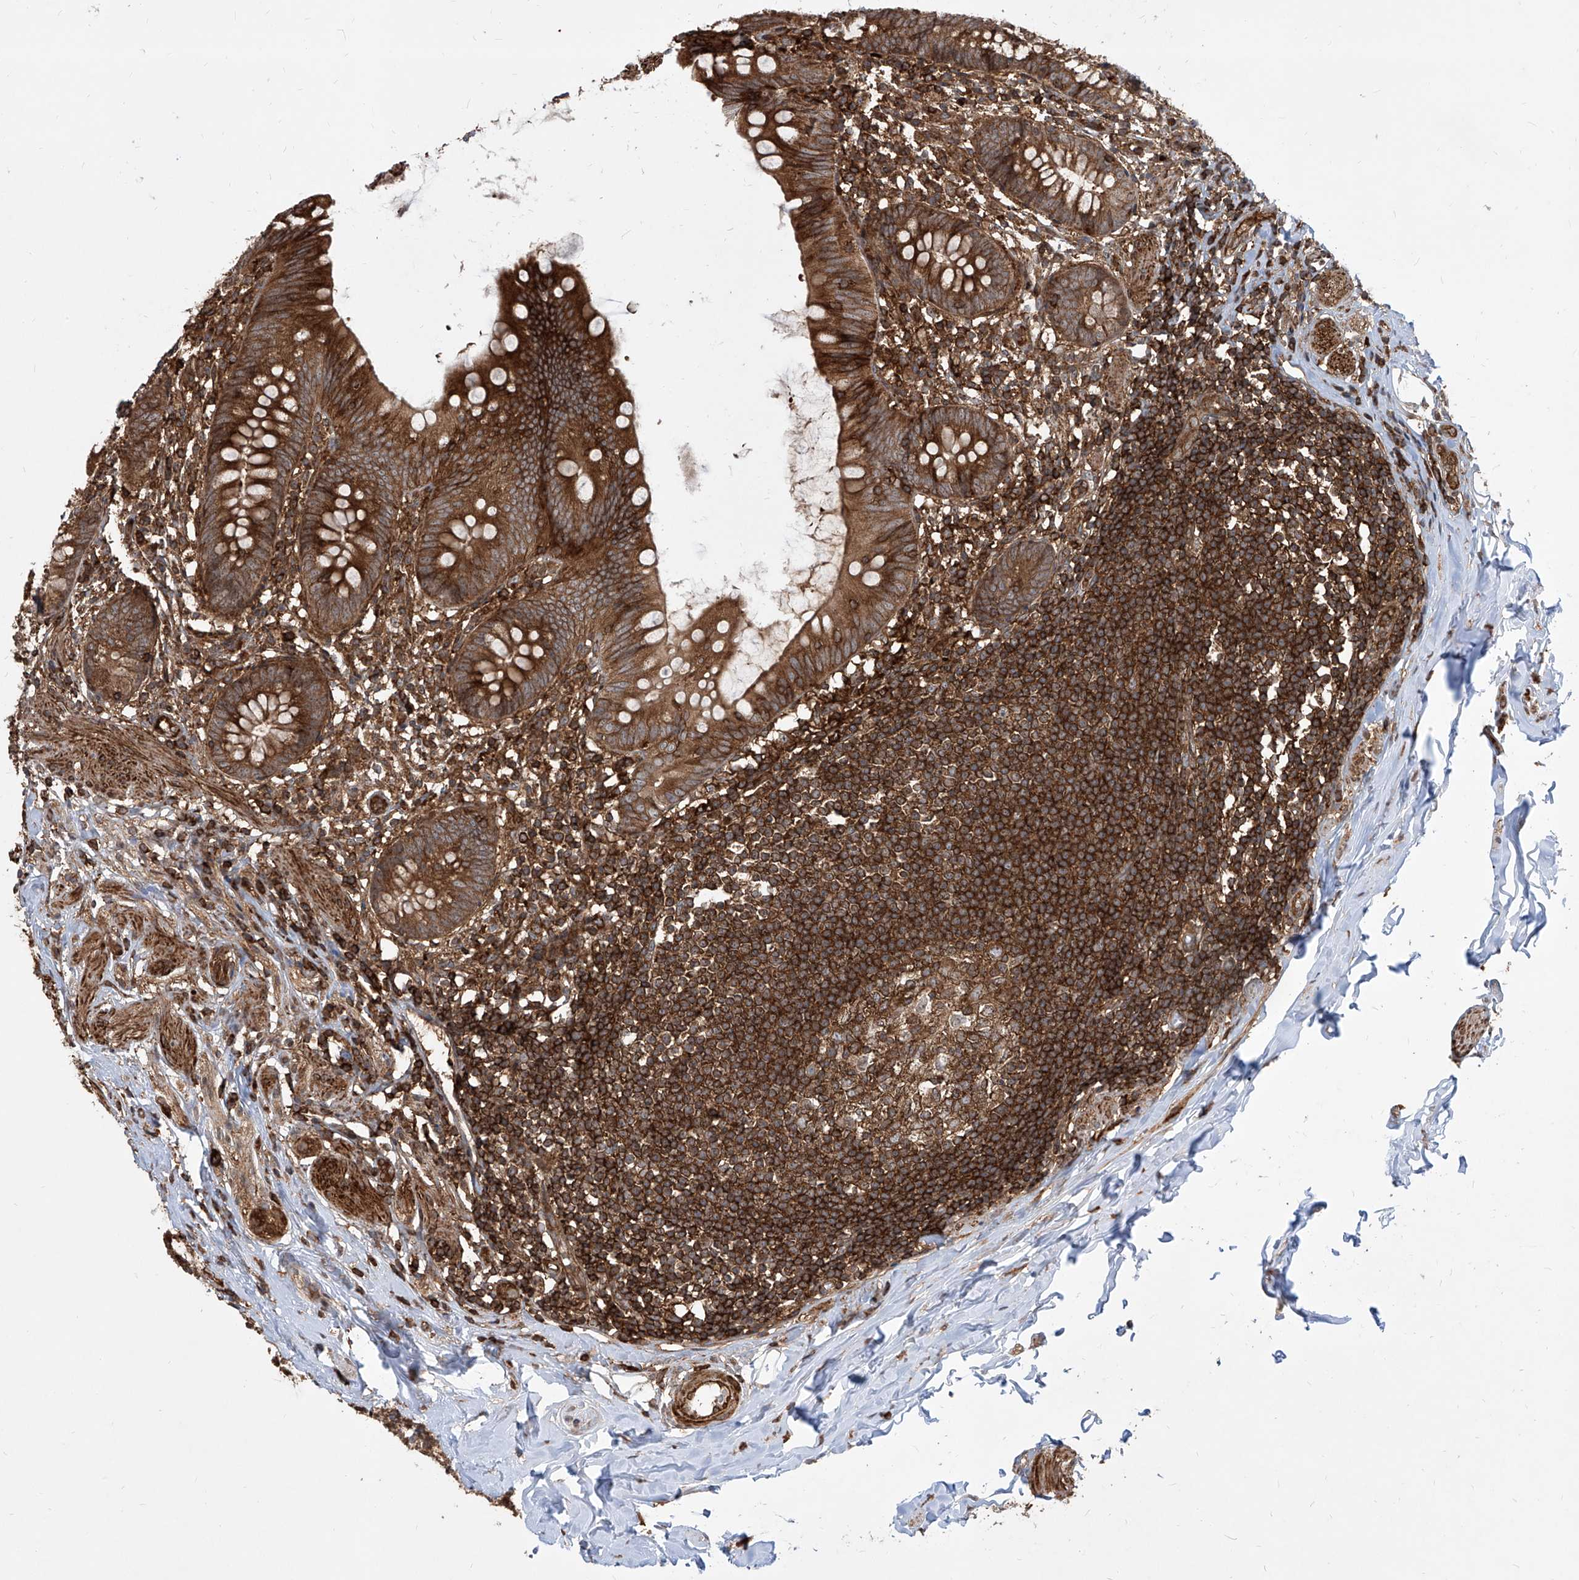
{"staining": {"intensity": "strong", "quantity": ">75%", "location": "cytoplasmic/membranous"}, "tissue": "appendix", "cell_type": "Glandular cells", "image_type": "normal", "snomed": [{"axis": "morphology", "description": "Normal tissue, NOS"}, {"axis": "topography", "description": "Appendix"}], "caption": "Brown immunohistochemical staining in unremarkable human appendix demonstrates strong cytoplasmic/membranous positivity in about >75% of glandular cells. Using DAB (brown) and hematoxylin (blue) stains, captured at high magnification using brightfield microscopy.", "gene": "MAGED2", "patient": {"sex": "female", "age": 62}}